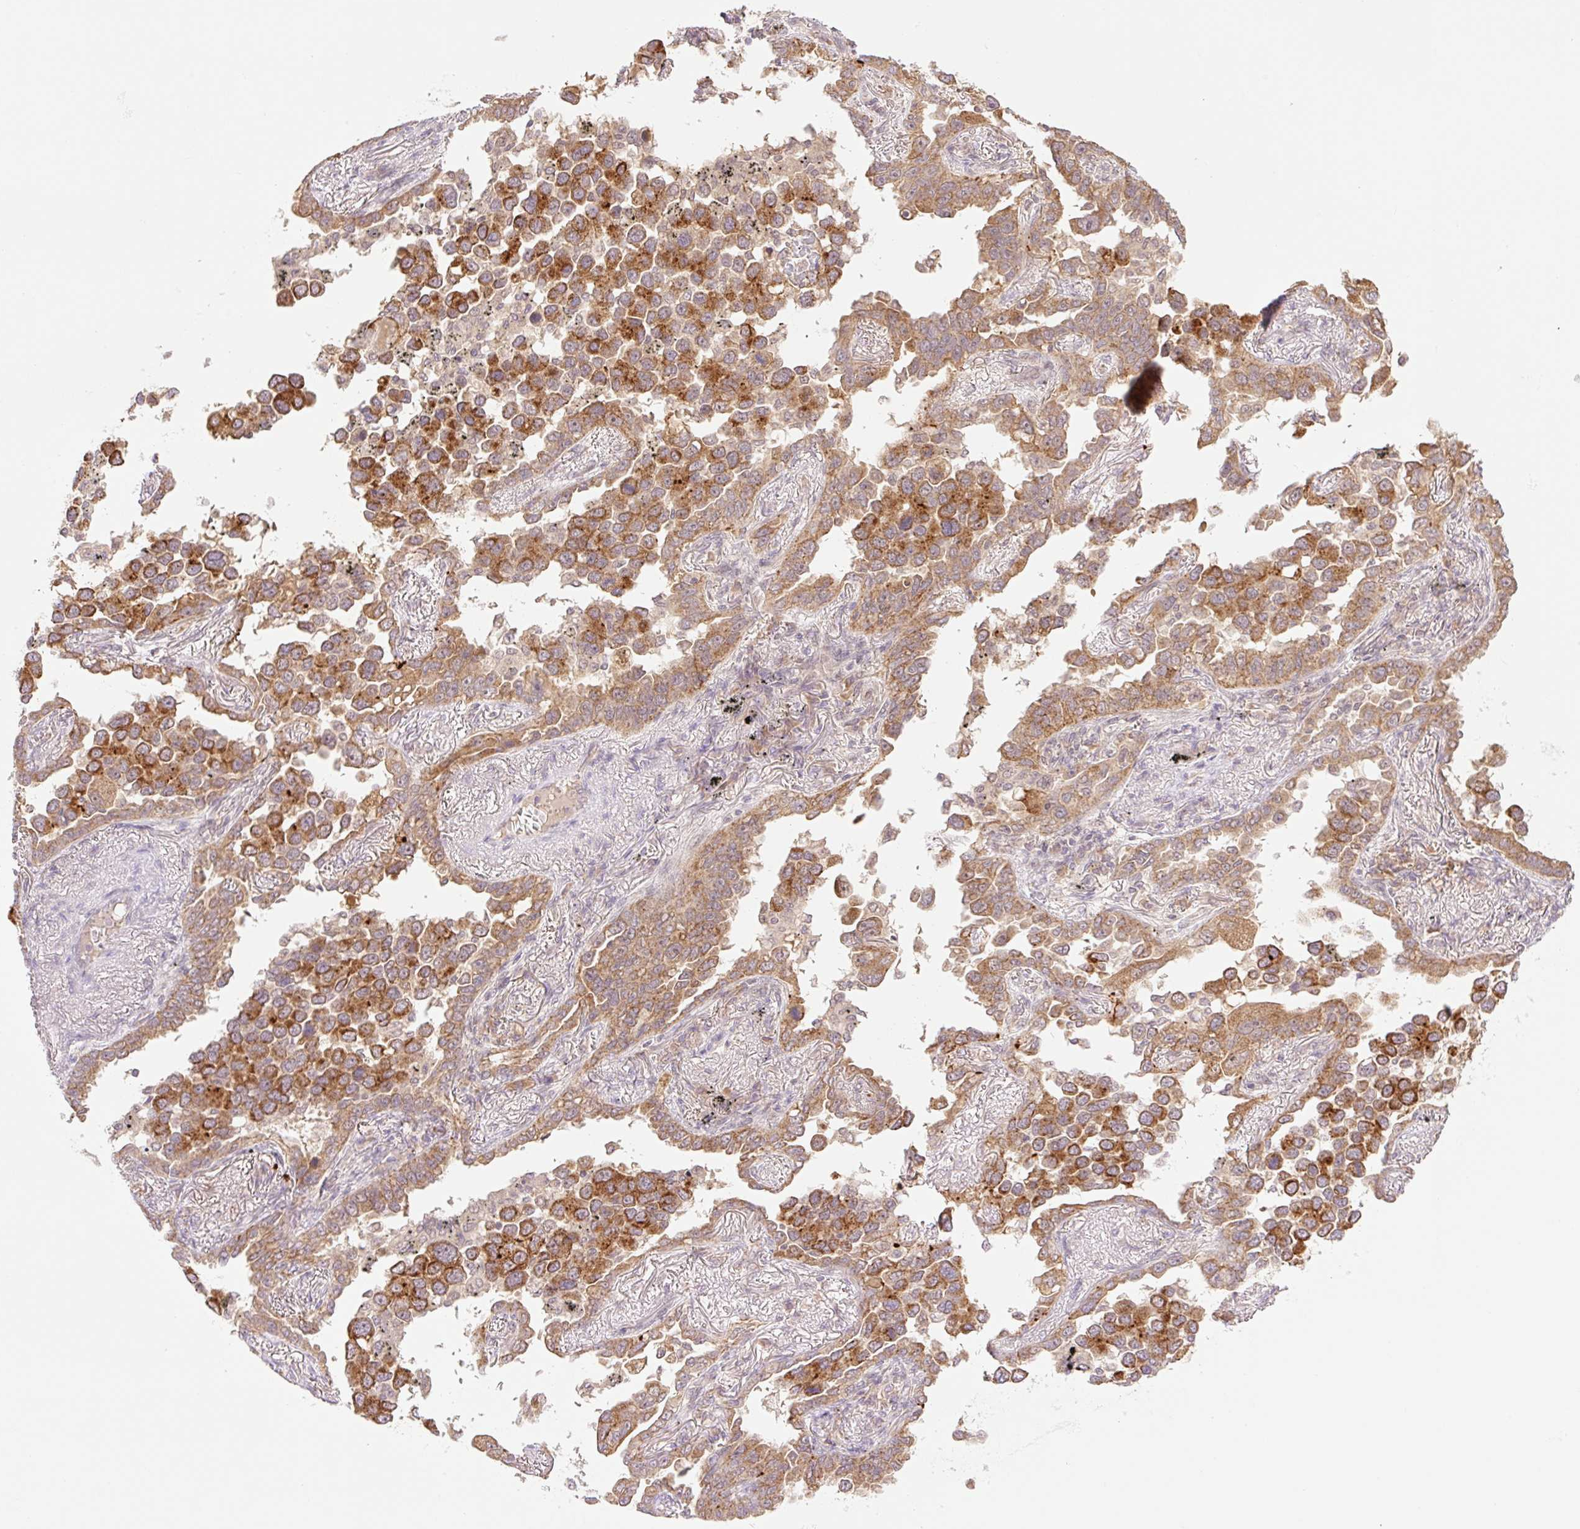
{"staining": {"intensity": "moderate", "quantity": ">75%", "location": "cytoplasmic/membranous"}, "tissue": "lung cancer", "cell_type": "Tumor cells", "image_type": "cancer", "snomed": [{"axis": "morphology", "description": "Adenocarcinoma, NOS"}, {"axis": "topography", "description": "Lung"}], "caption": "Adenocarcinoma (lung) stained with DAB (3,3'-diaminobenzidine) IHC reveals medium levels of moderate cytoplasmic/membranous positivity in approximately >75% of tumor cells.", "gene": "YJU2B", "patient": {"sex": "male", "age": 67}}